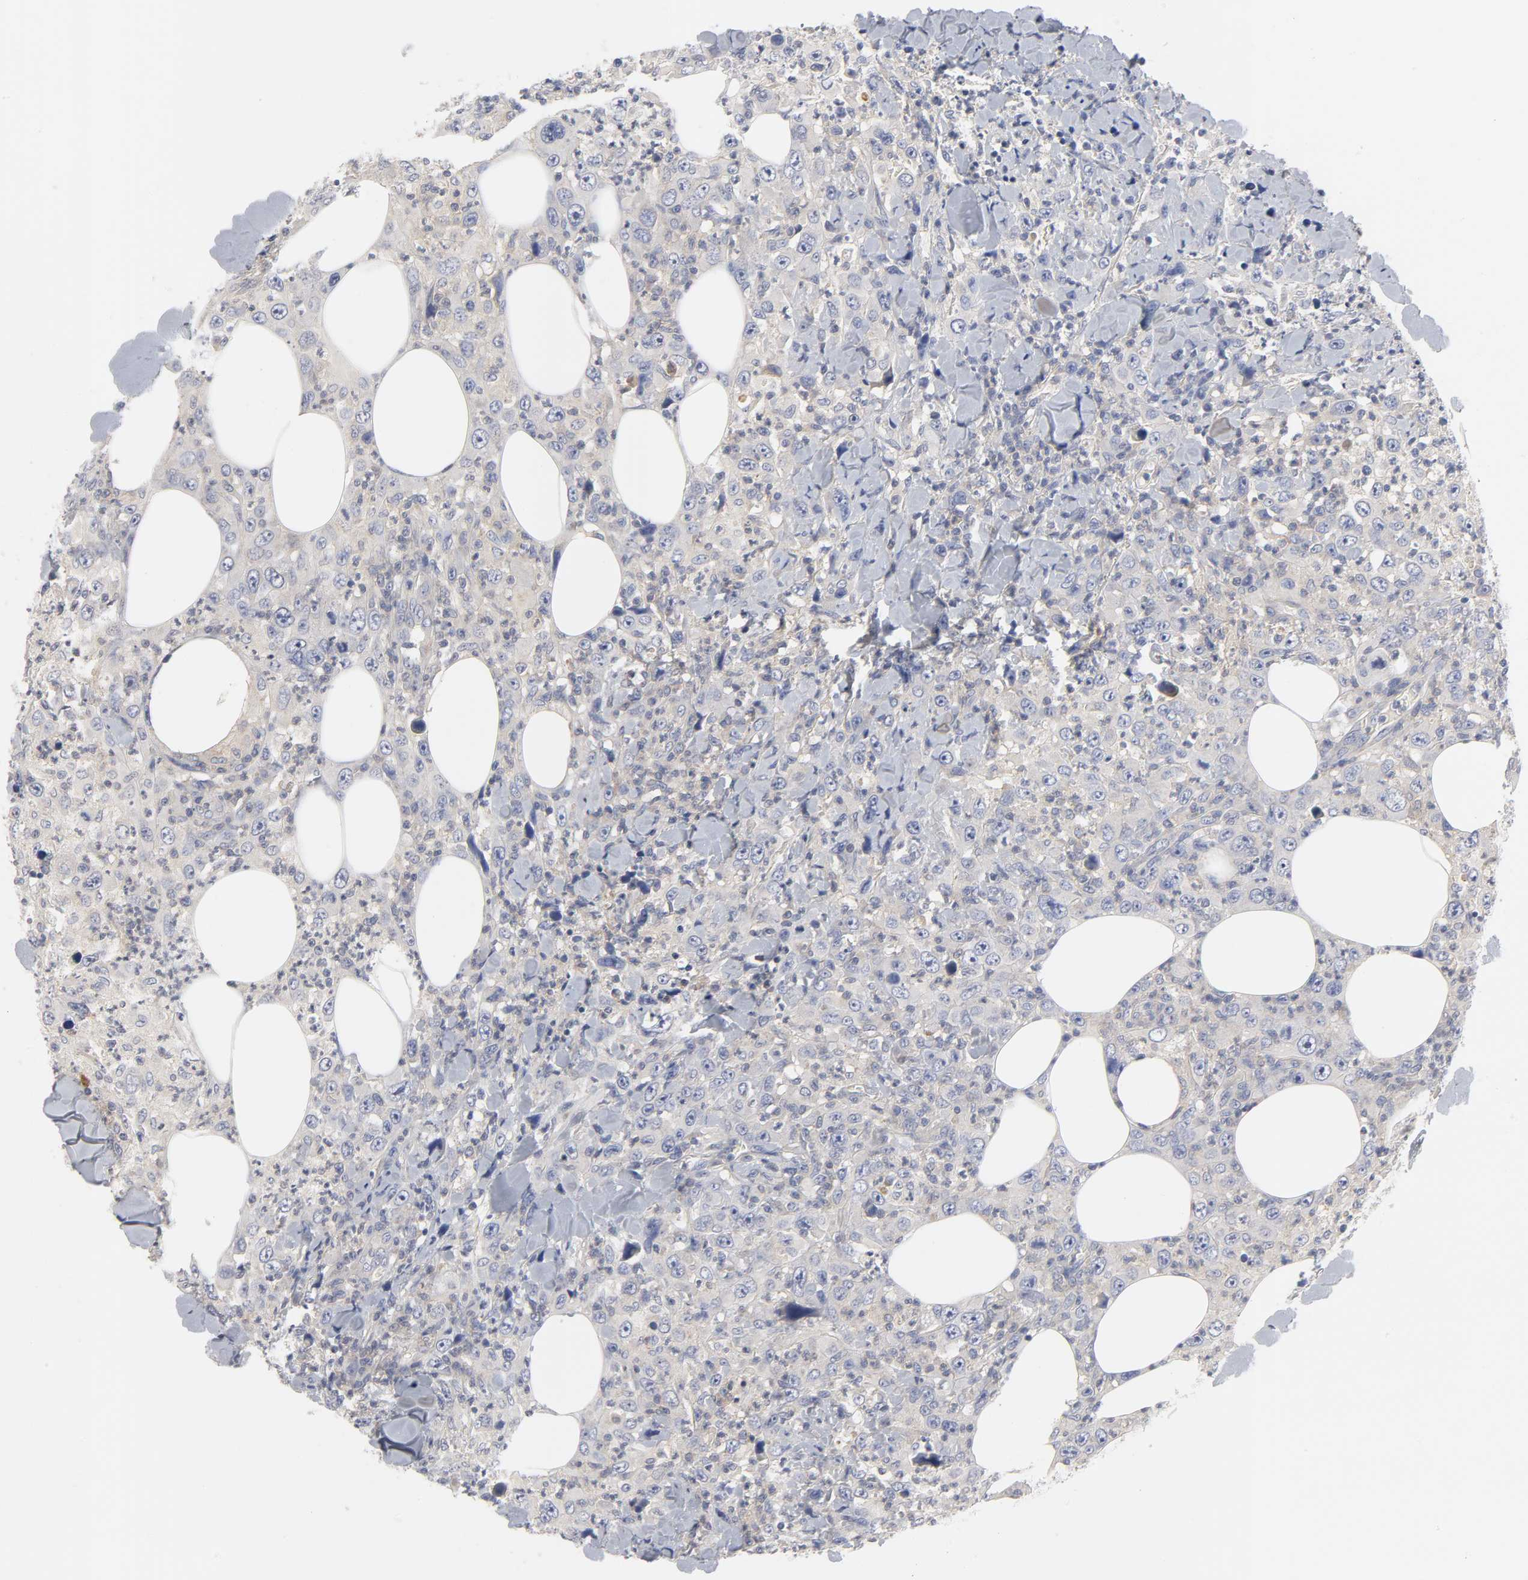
{"staining": {"intensity": "negative", "quantity": "none", "location": "none"}, "tissue": "thyroid cancer", "cell_type": "Tumor cells", "image_type": "cancer", "snomed": [{"axis": "morphology", "description": "Carcinoma, NOS"}, {"axis": "topography", "description": "Thyroid gland"}], "caption": "Photomicrograph shows no protein positivity in tumor cells of carcinoma (thyroid) tissue.", "gene": "ROCK1", "patient": {"sex": "female", "age": 77}}